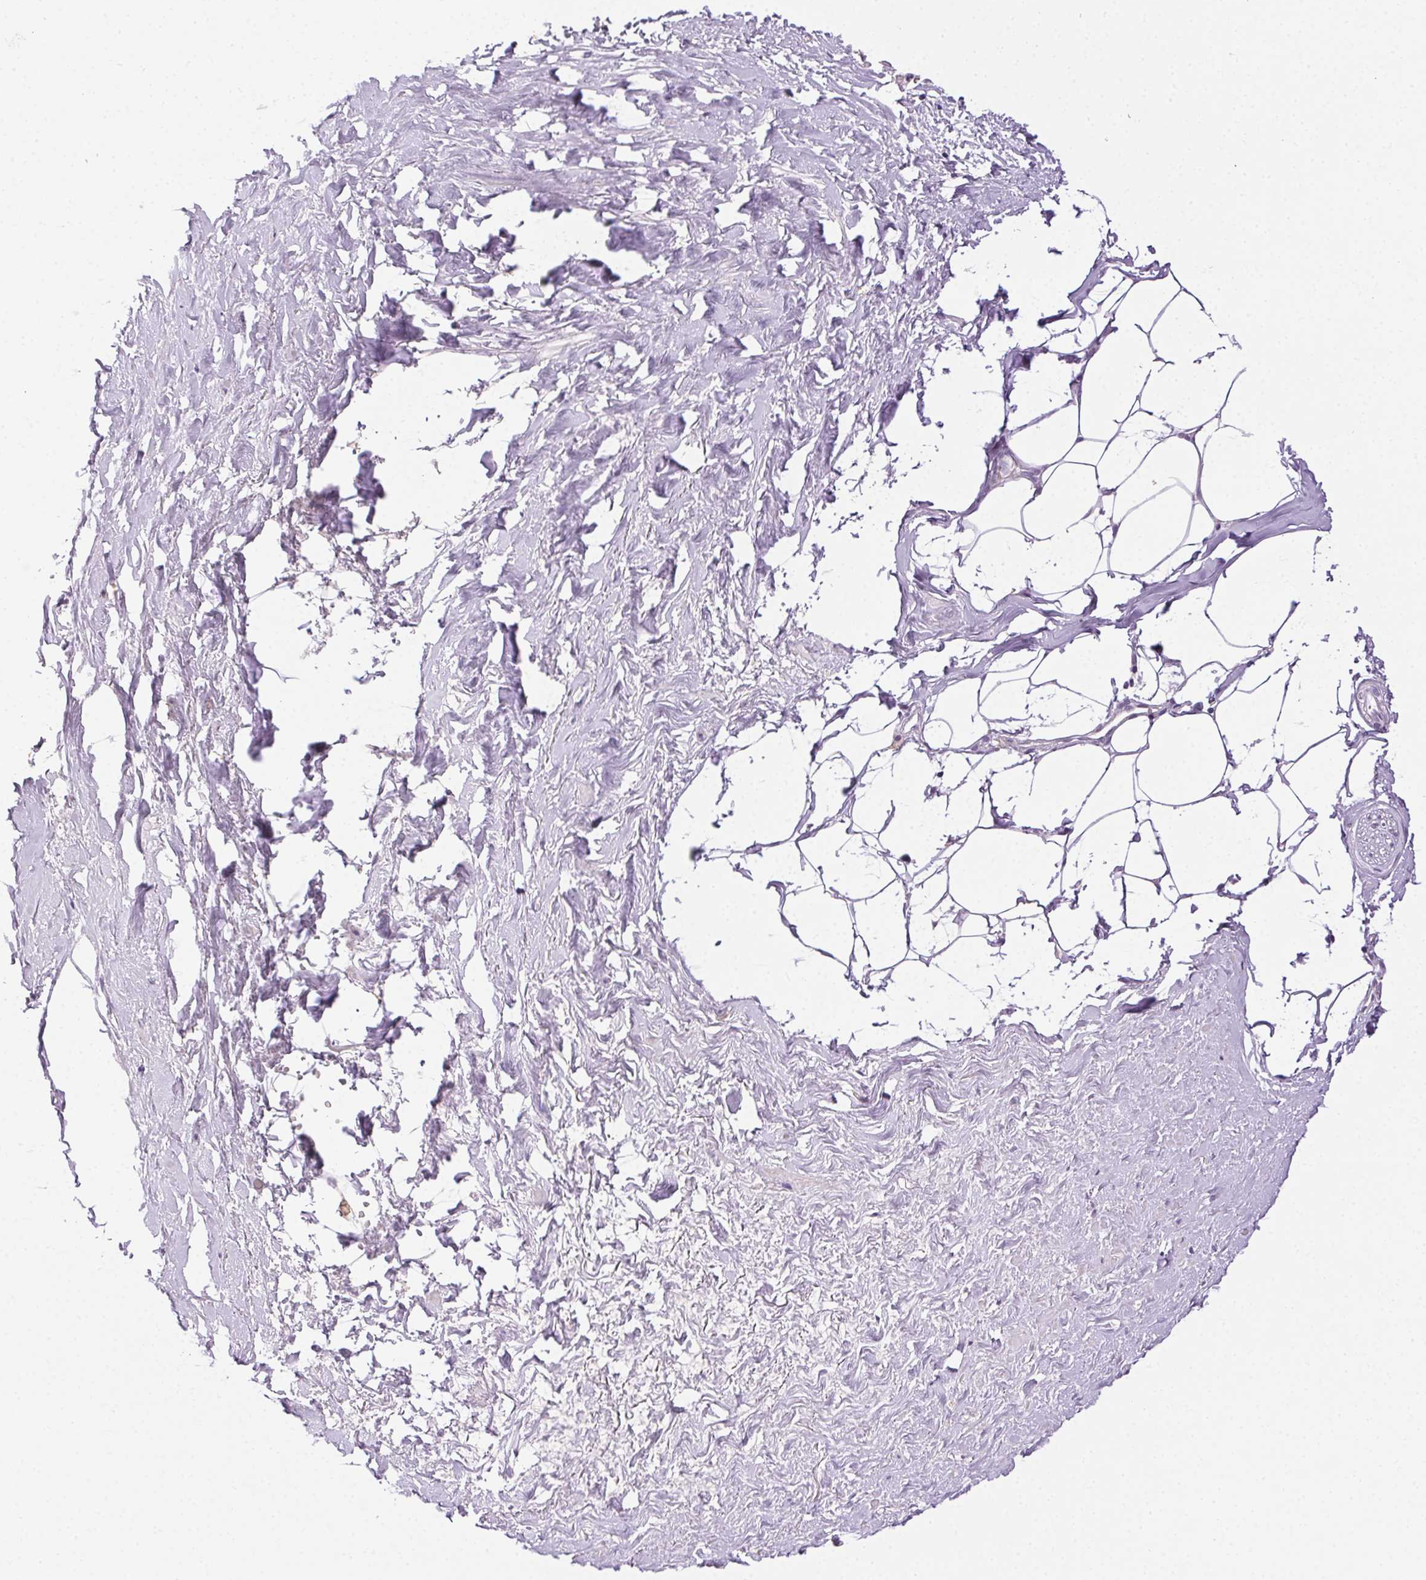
{"staining": {"intensity": "negative", "quantity": "none", "location": "none"}, "tissue": "adipose tissue", "cell_type": "Adipocytes", "image_type": "normal", "snomed": [{"axis": "morphology", "description": "Normal tissue, NOS"}, {"axis": "topography", "description": "Prostate"}, {"axis": "topography", "description": "Peripheral nerve tissue"}], "caption": "This is an IHC histopathology image of unremarkable human adipose tissue. There is no expression in adipocytes.", "gene": "AKAP5", "patient": {"sex": "male", "age": 55}}